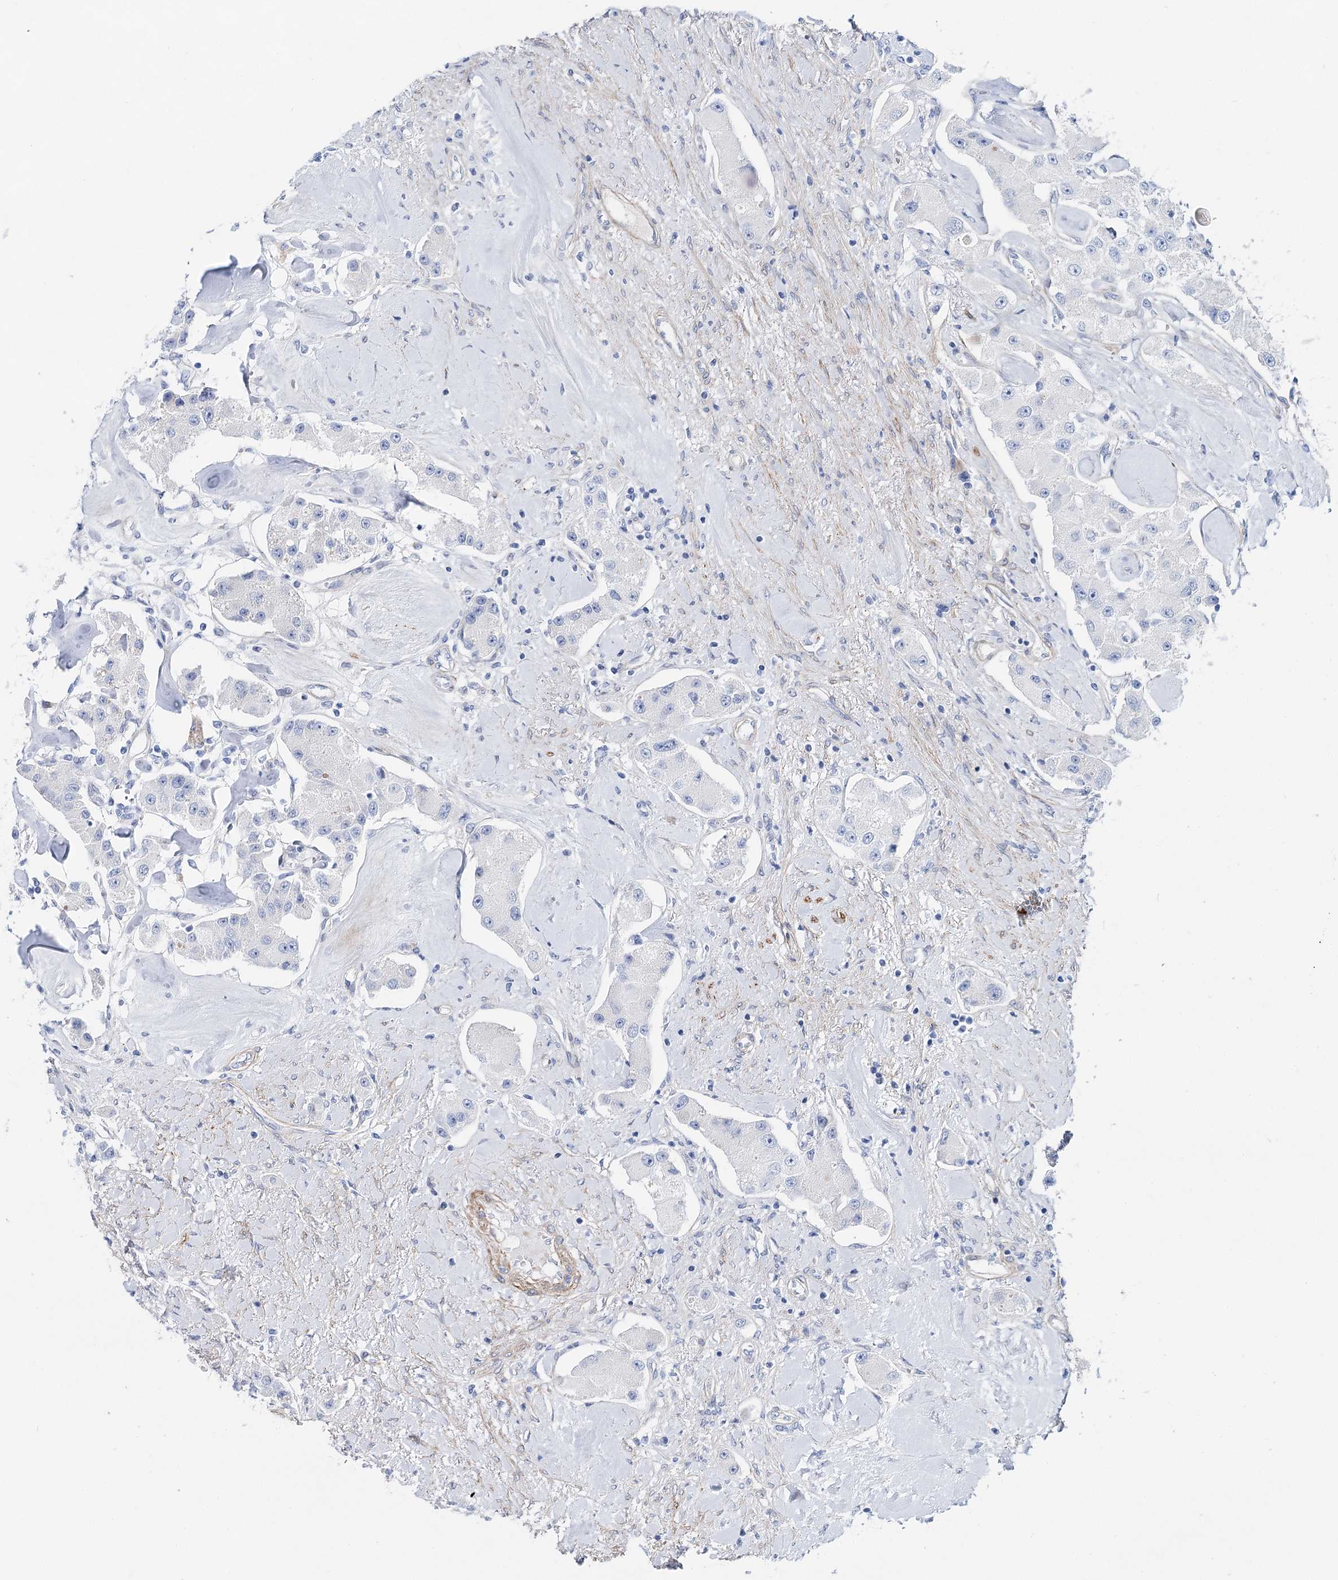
{"staining": {"intensity": "negative", "quantity": "none", "location": "none"}, "tissue": "carcinoid", "cell_type": "Tumor cells", "image_type": "cancer", "snomed": [{"axis": "morphology", "description": "Carcinoid, malignant, NOS"}, {"axis": "topography", "description": "Pancreas"}], "caption": "Tumor cells show no significant protein expression in carcinoid (malignant).", "gene": "ANKRD23", "patient": {"sex": "male", "age": 41}}